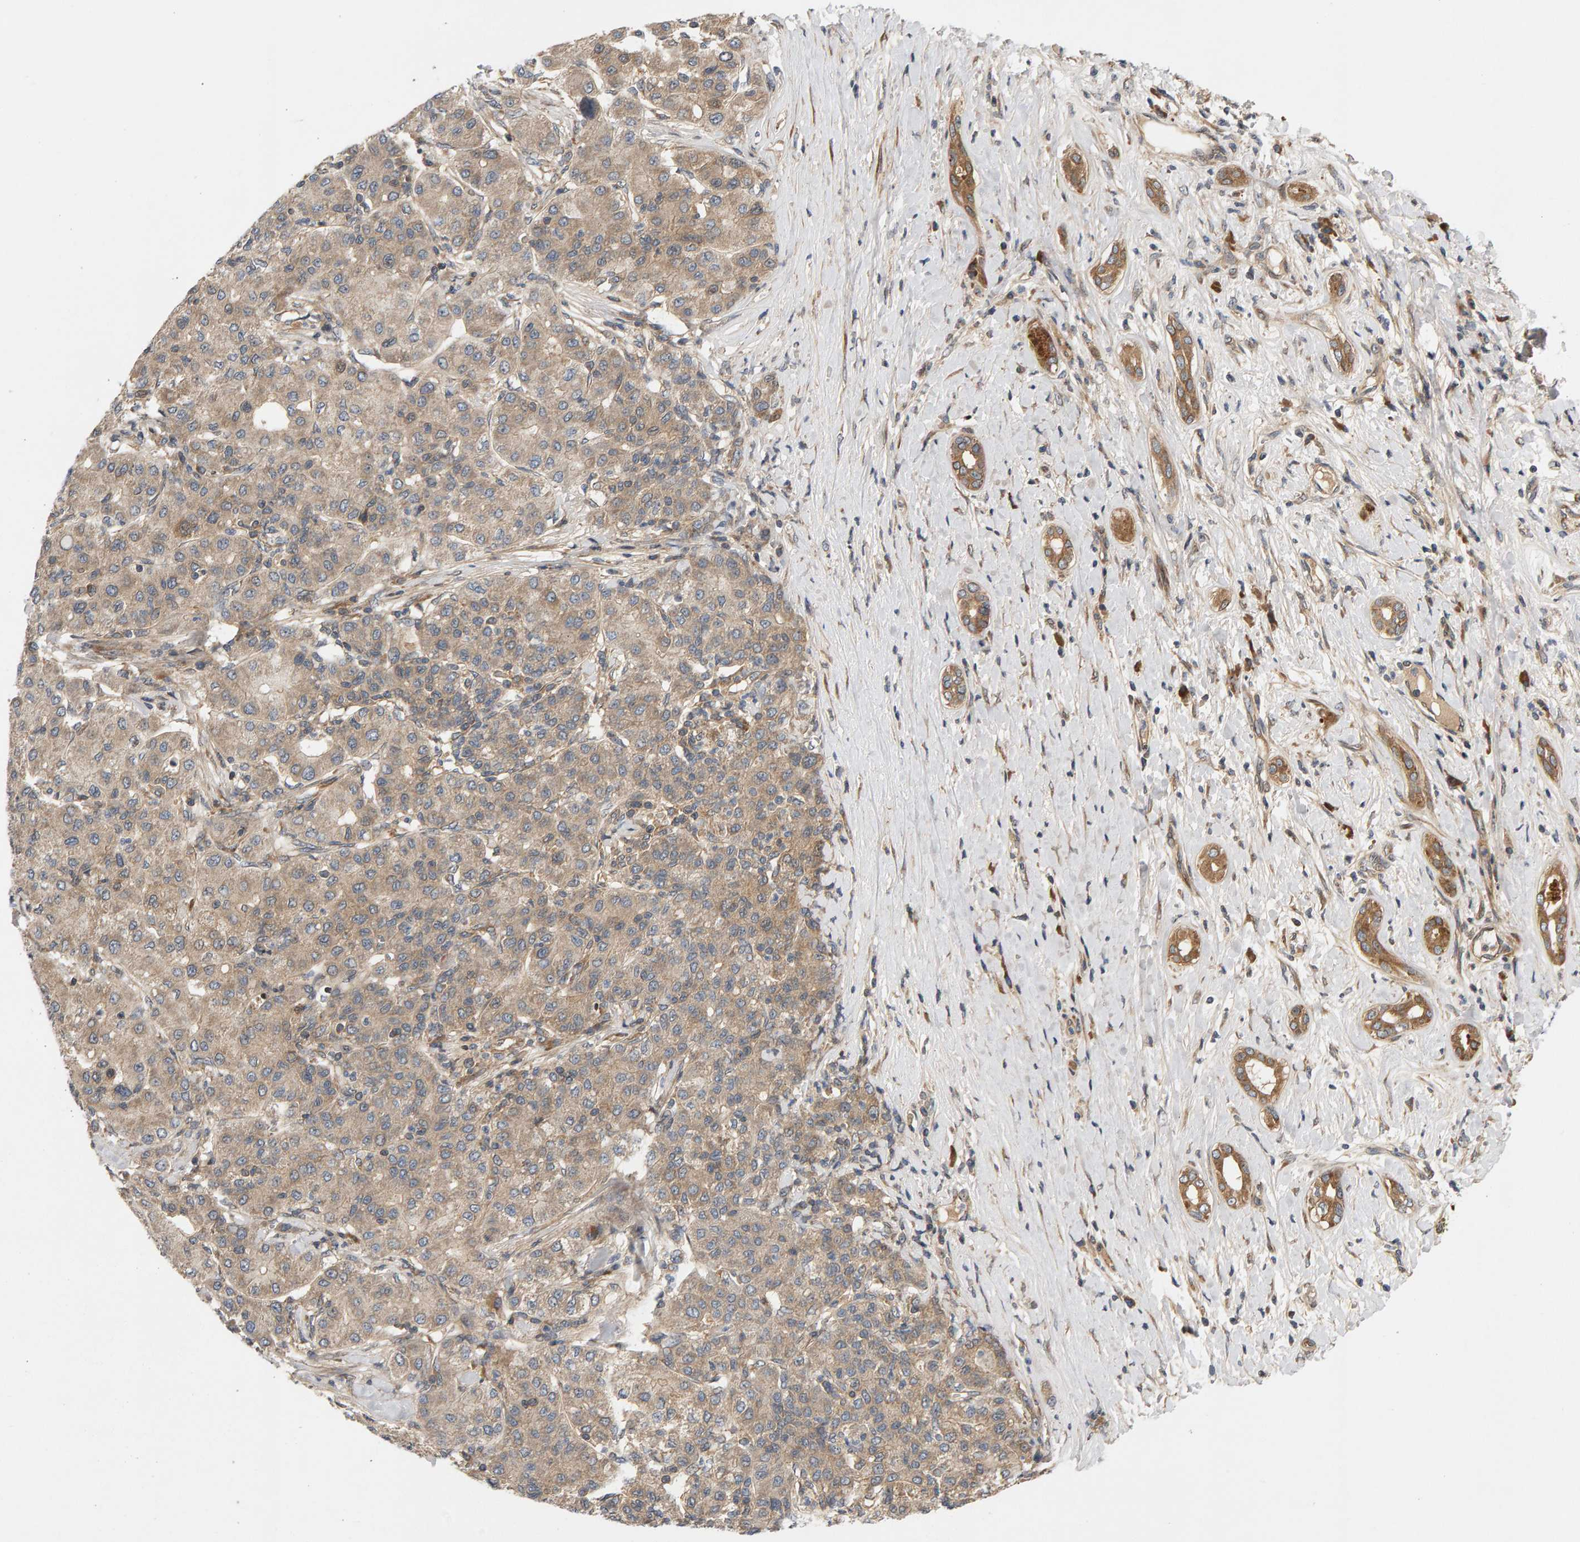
{"staining": {"intensity": "weak", "quantity": ">75%", "location": "cytoplasmic/membranous"}, "tissue": "liver cancer", "cell_type": "Tumor cells", "image_type": "cancer", "snomed": [{"axis": "morphology", "description": "Carcinoma, Hepatocellular, NOS"}, {"axis": "topography", "description": "Liver"}], "caption": "This is an image of immunohistochemistry (IHC) staining of liver cancer, which shows weak staining in the cytoplasmic/membranous of tumor cells.", "gene": "BAHCC1", "patient": {"sex": "male", "age": 65}}